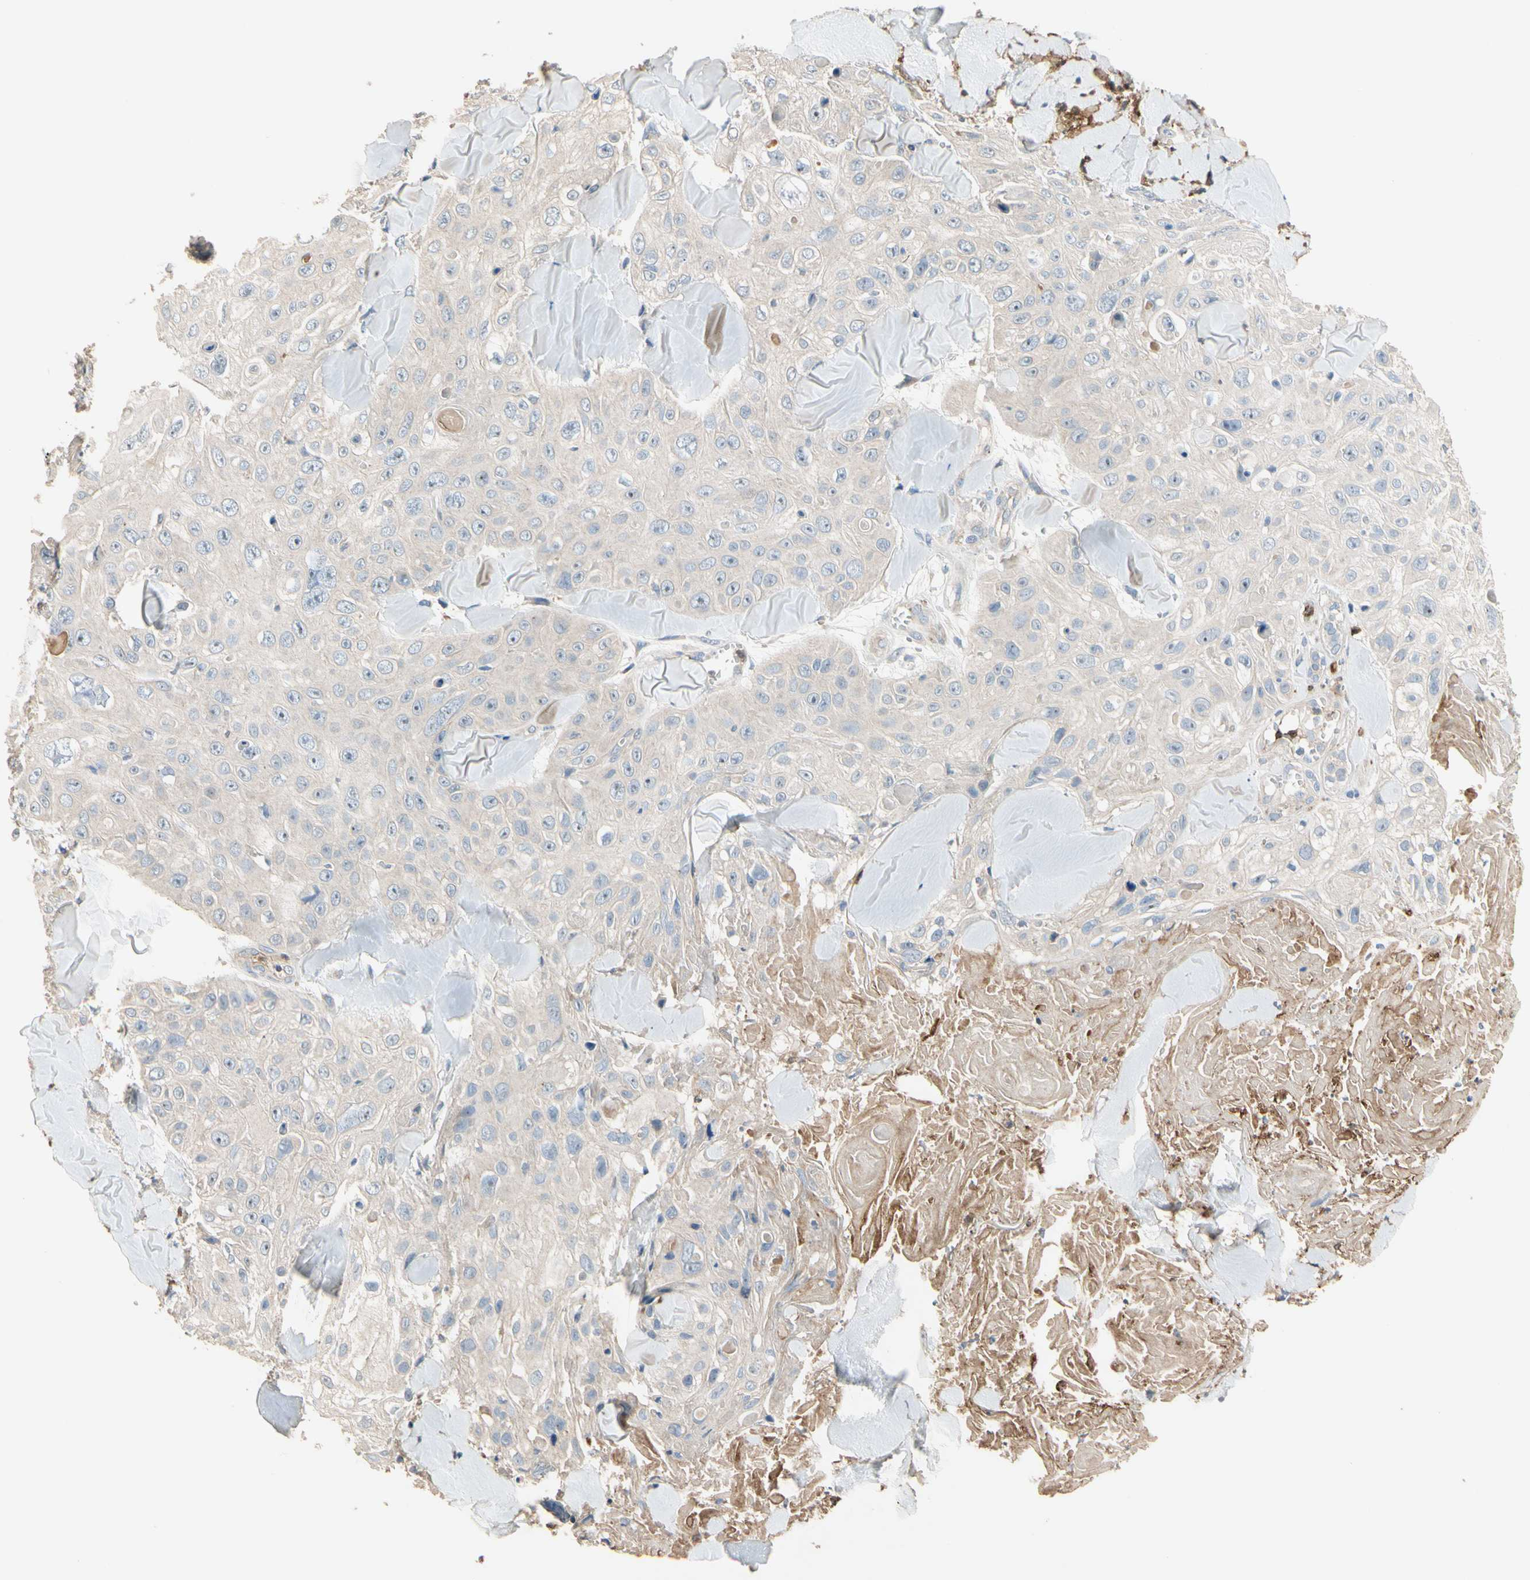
{"staining": {"intensity": "negative", "quantity": "none", "location": "none"}, "tissue": "skin cancer", "cell_type": "Tumor cells", "image_type": "cancer", "snomed": [{"axis": "morphology", "description": "Squamous cell carcinoma, NOS"}, {"axis": "topography", "description": "Skin"}], "caption": "High magnification brightfield microscopy of skin cancer stained with DAB (3,3'-diaminobenzidine) (brown) and counterstained with hematoxylin (blue): tumor cells show no significant expression.", "gene": "SIGLEC5", "patient": {"sex": "male", "age": 86}}